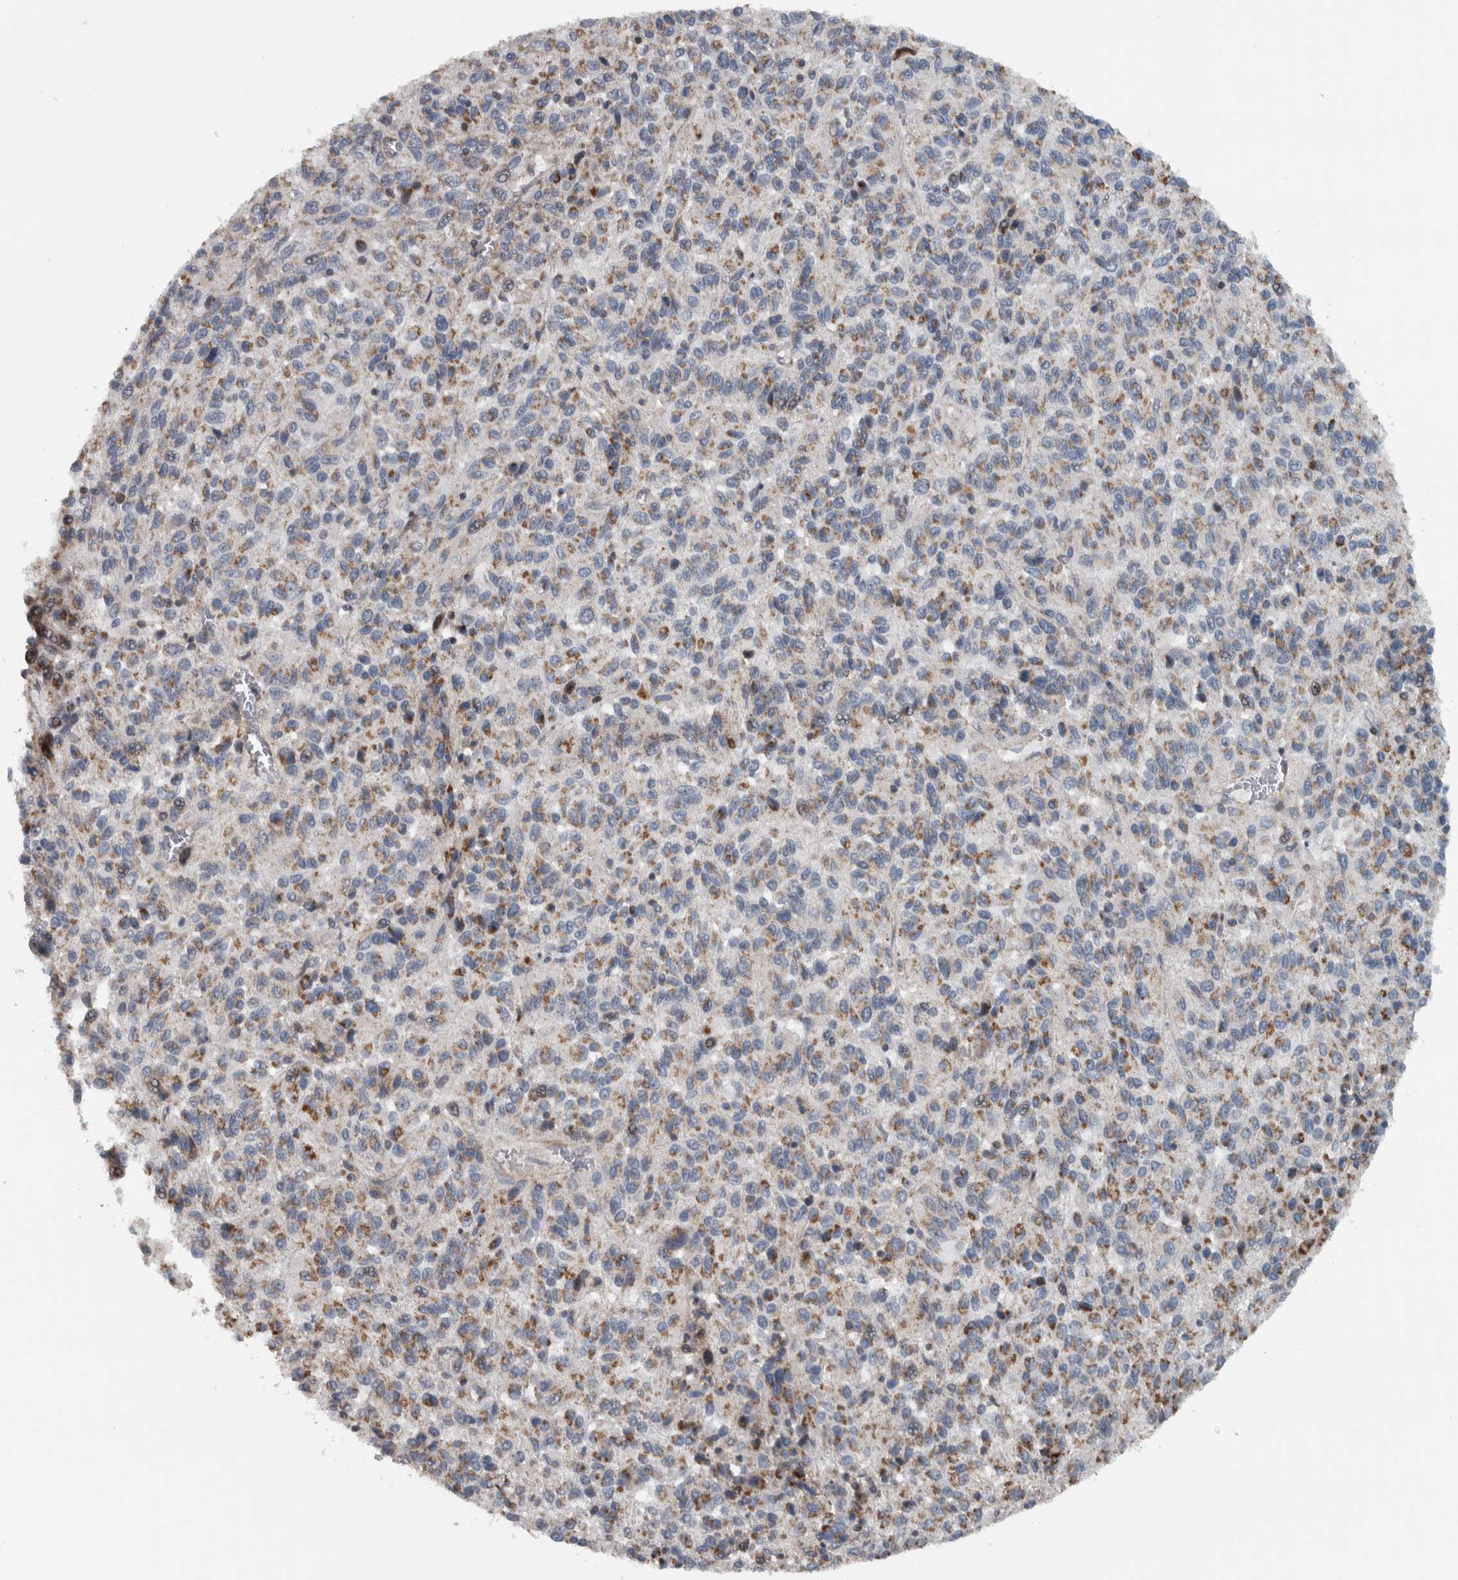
{"staining": {"intensity": "weak", "quantity": "25%-75%", "location": "cytoplasmic/membranous"}, "tissue": "melanoma", "cell_type": "Tumor cells", "image_type": "cancer", "snomed": [{"axis": "morphology", "description": "Malignant melanoma, Metastatic site"}, {"axis": "topography", "description": "Lung"}], "caption": "Malignant melanoma (metastatic site) tissue demonstrates weak cytoplasmic/membranous expression in approximately 25%-75% of tumor cells, visualized by immunohistochemistry. (brown staining indicates protein expression, while blue staining denotes nuclei).", "gene": "BAIAP2L1", "patient": {"sex": "male", "age": 64}}